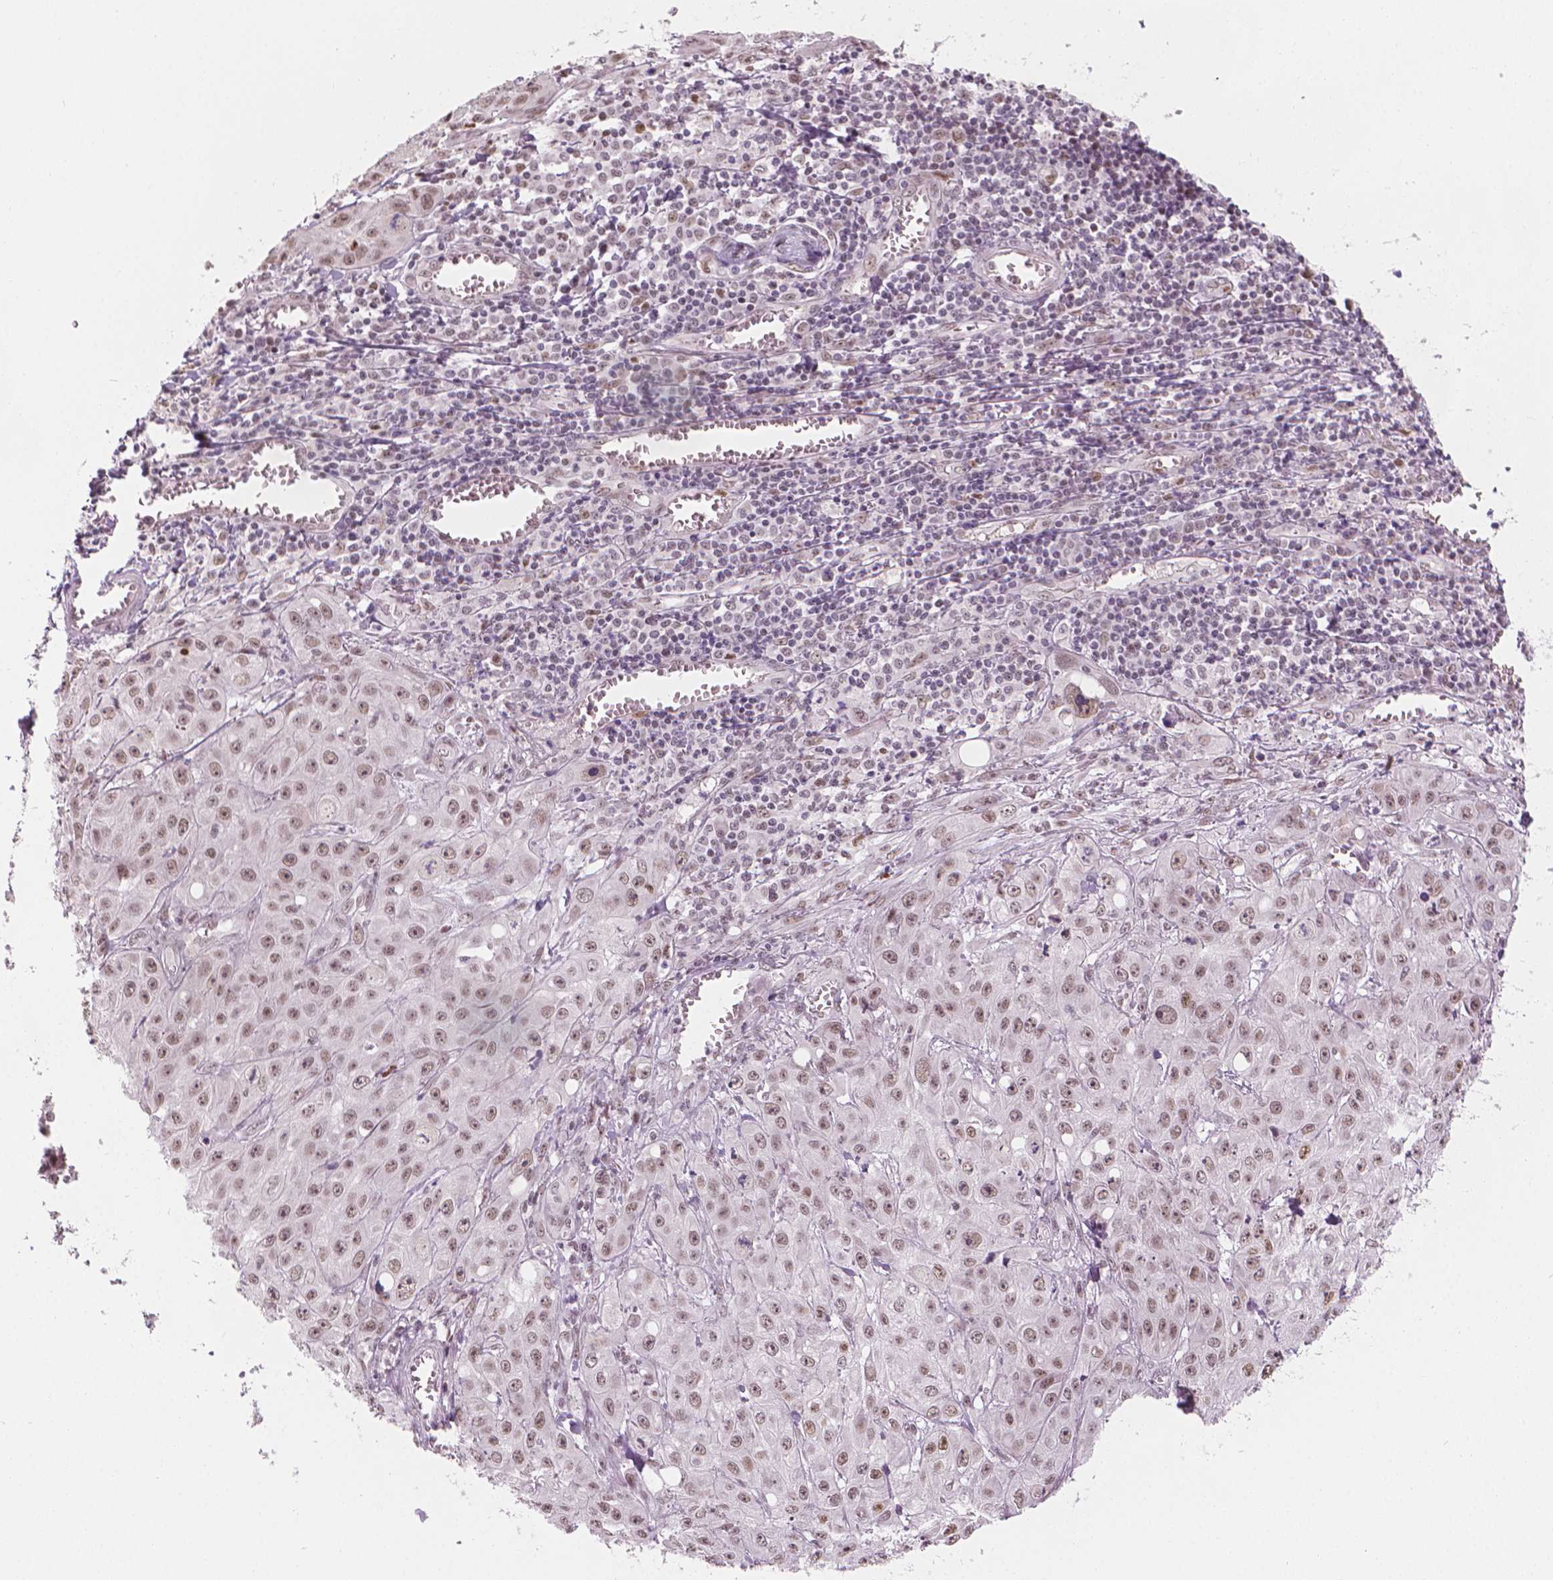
{"staining": {"intensity": "weak", "quantity": ">75%", "location": "nuclear"}, "tissue": "skin cancer", "cell_type": "Tumor cells", "image_type": "cancer", "snomed": [{"axis": "morphology", "description": "Squamous cell carcinoma, NOS"}, {"axis": "topography", "description": "Skin"}, {"axis": "topography", "description": "Vulva"}], "caption": "Immunohistochemistry (IHC) photomicrograph of neoplastic tissue: human squamous cell carcinoma (skin) stained using immunohistochemistry shows low levels of weak protein expression localized specifically in the nuclear of tumor cells, appearing as a nuclear brown color.", "gene": "CDKN1C", "patient": {"sex": "female", "age": 71}}